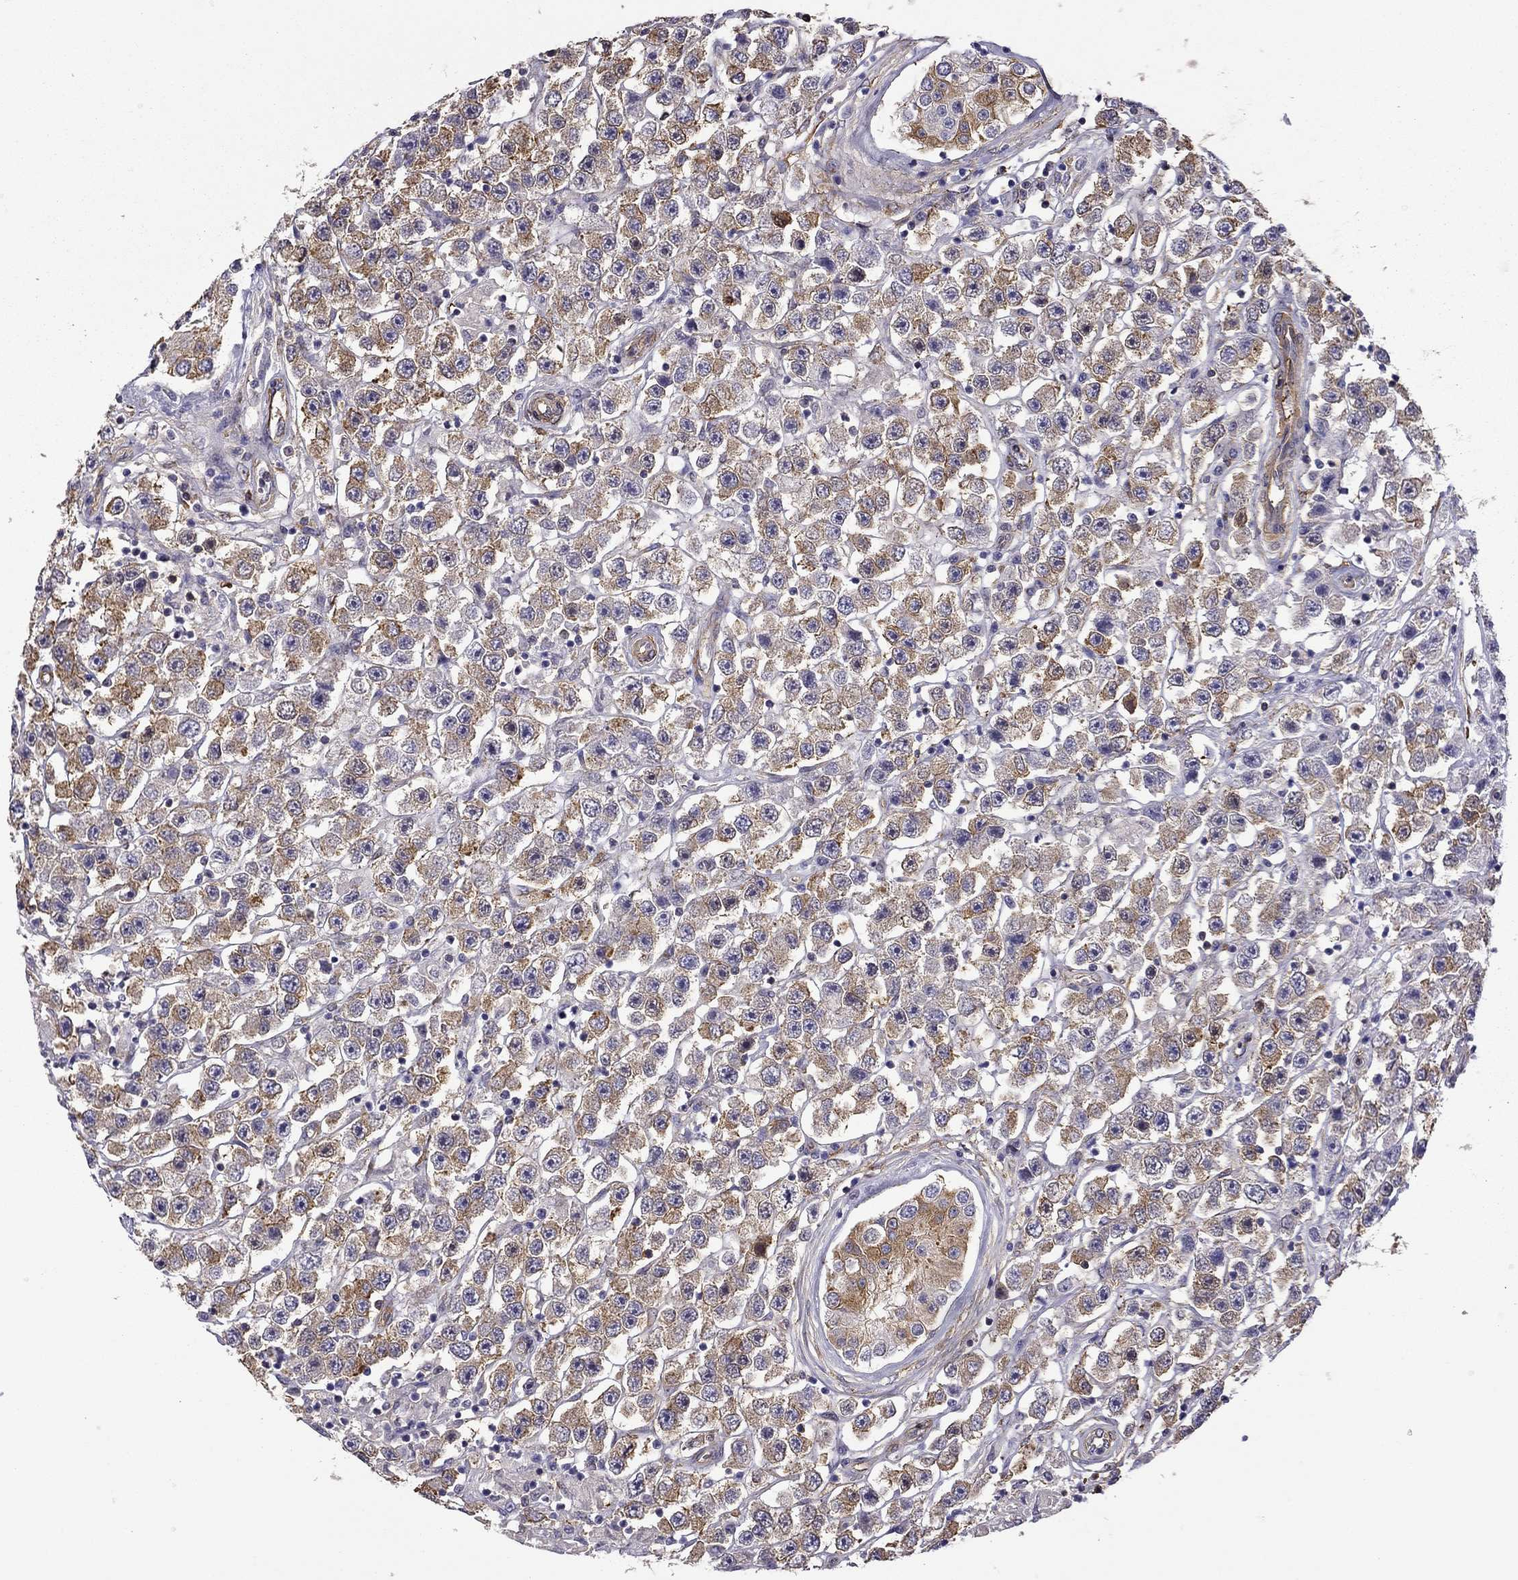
{"staining": {"intensity": "moderate", "quantity": ">75%", "location": "cytoplasmic/membranous"}, "tissue": "testis cancer", "cell_type": "Tumor cells", "image_type": "cancer", "snomed": [{"axis": "morphology", "description": "Seminoma, NOS"}, {"axis": "topography", "description": "Testis"}], "caption": "Protein expression analysis of human seminoma (testis) reveals moderate cytoplasmic/membranous positivity in approximately >75% of tumor cells. The staining was performed using DAB, with brown indicating positive protein expression. Nuclei are stained blue with hematoxylin.", "gene": "MAP4", "patient": {"sex": "male", "age": 45}}